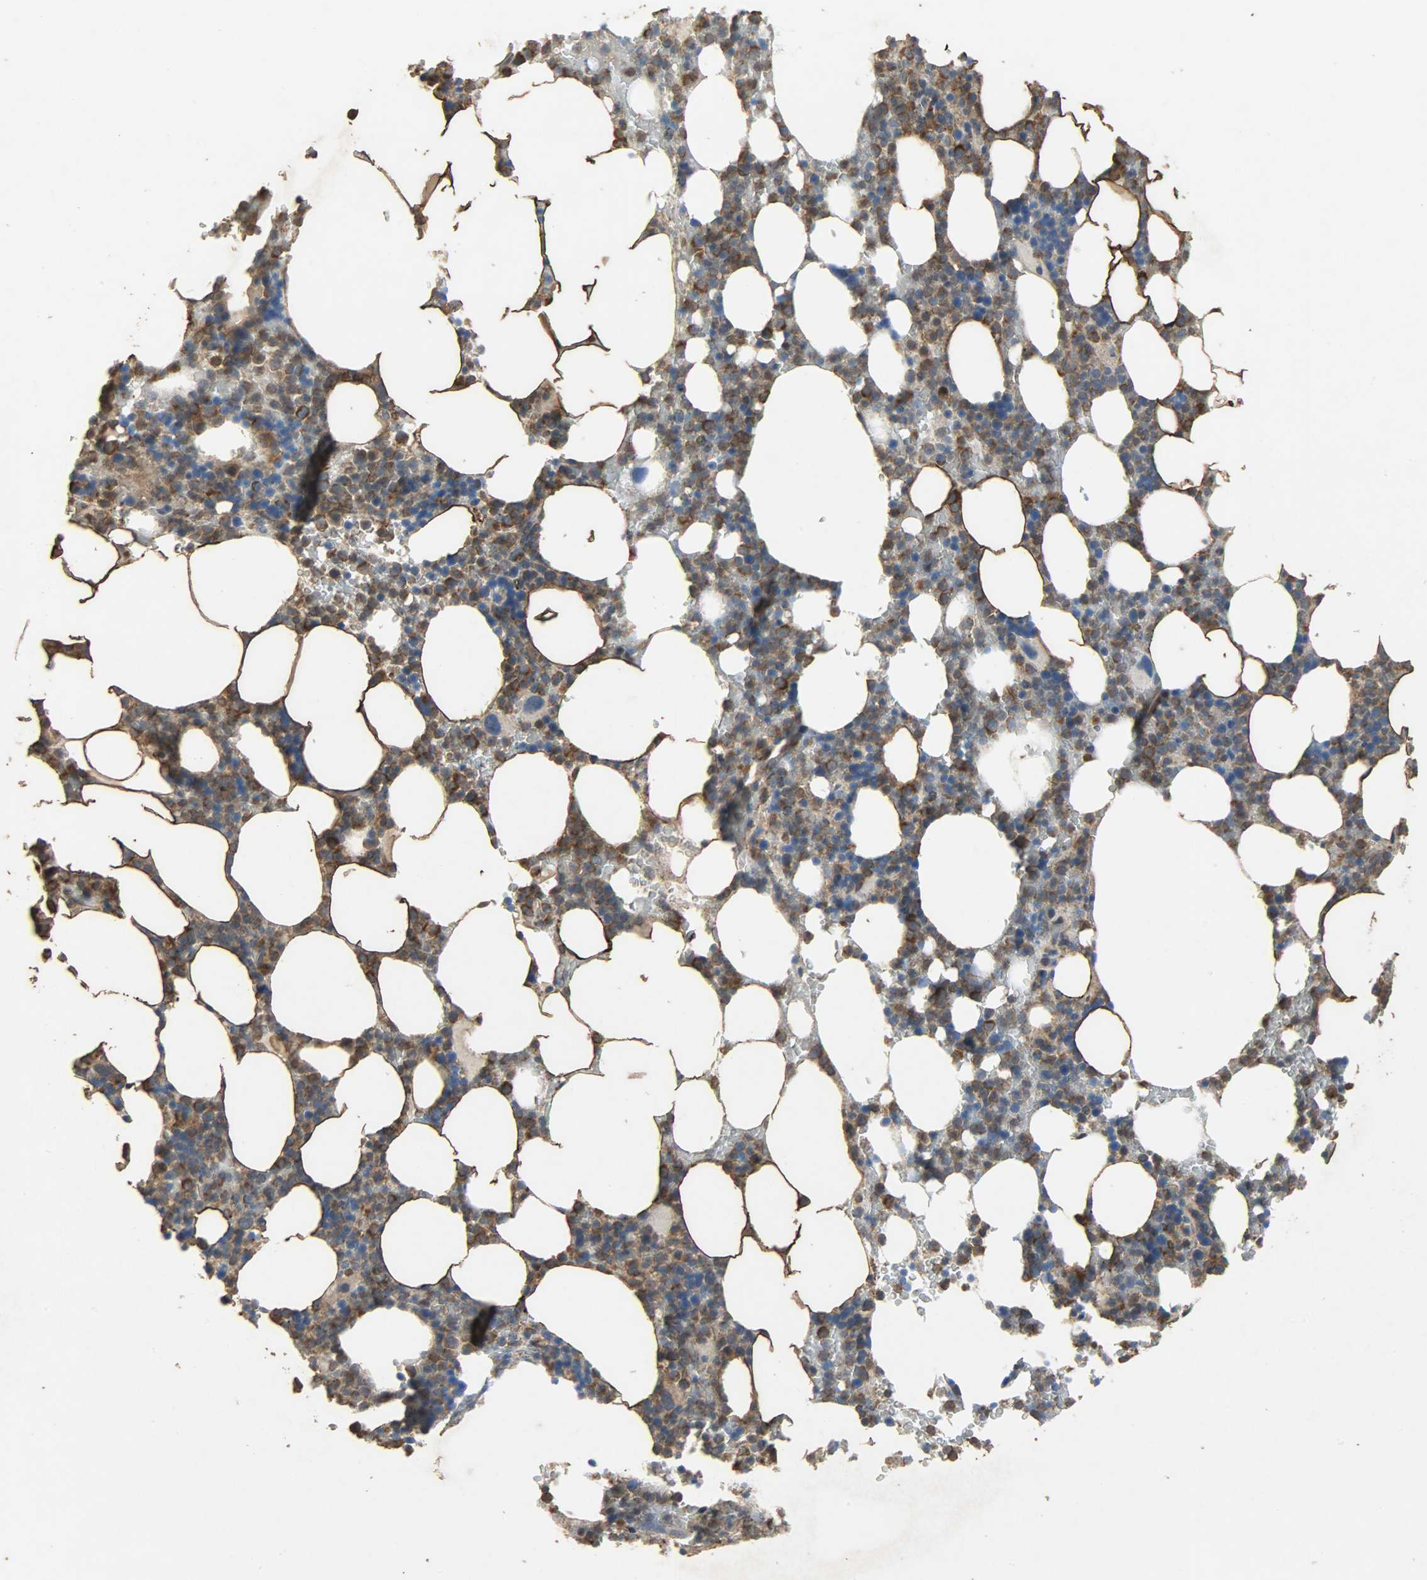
{"staining": {"intensity": "moderate", "quantity": ">75%", "location": "cytoplasmic/membranous"}, "tissue": "bone marrow", "cell_type": "Hematopoietic cells", "image_type": "normal", "snomed": [{"axis": "morphology", "description": "Normal tissue, NOS"}, {"axis": "topography", "description": "Bone marrow"}], "caption": "Protein staining exhibits moderate cytoplasmic/membranous expression in about >75% of hematopoietic cells in unremarkable bone marrow. (Stains: DAB in brown, nuclei in blue, Microscopy: brightfield microscopy at high magnification).", "gene": "CDKN2C", "patient": {"sex": "female", "age": 66}}